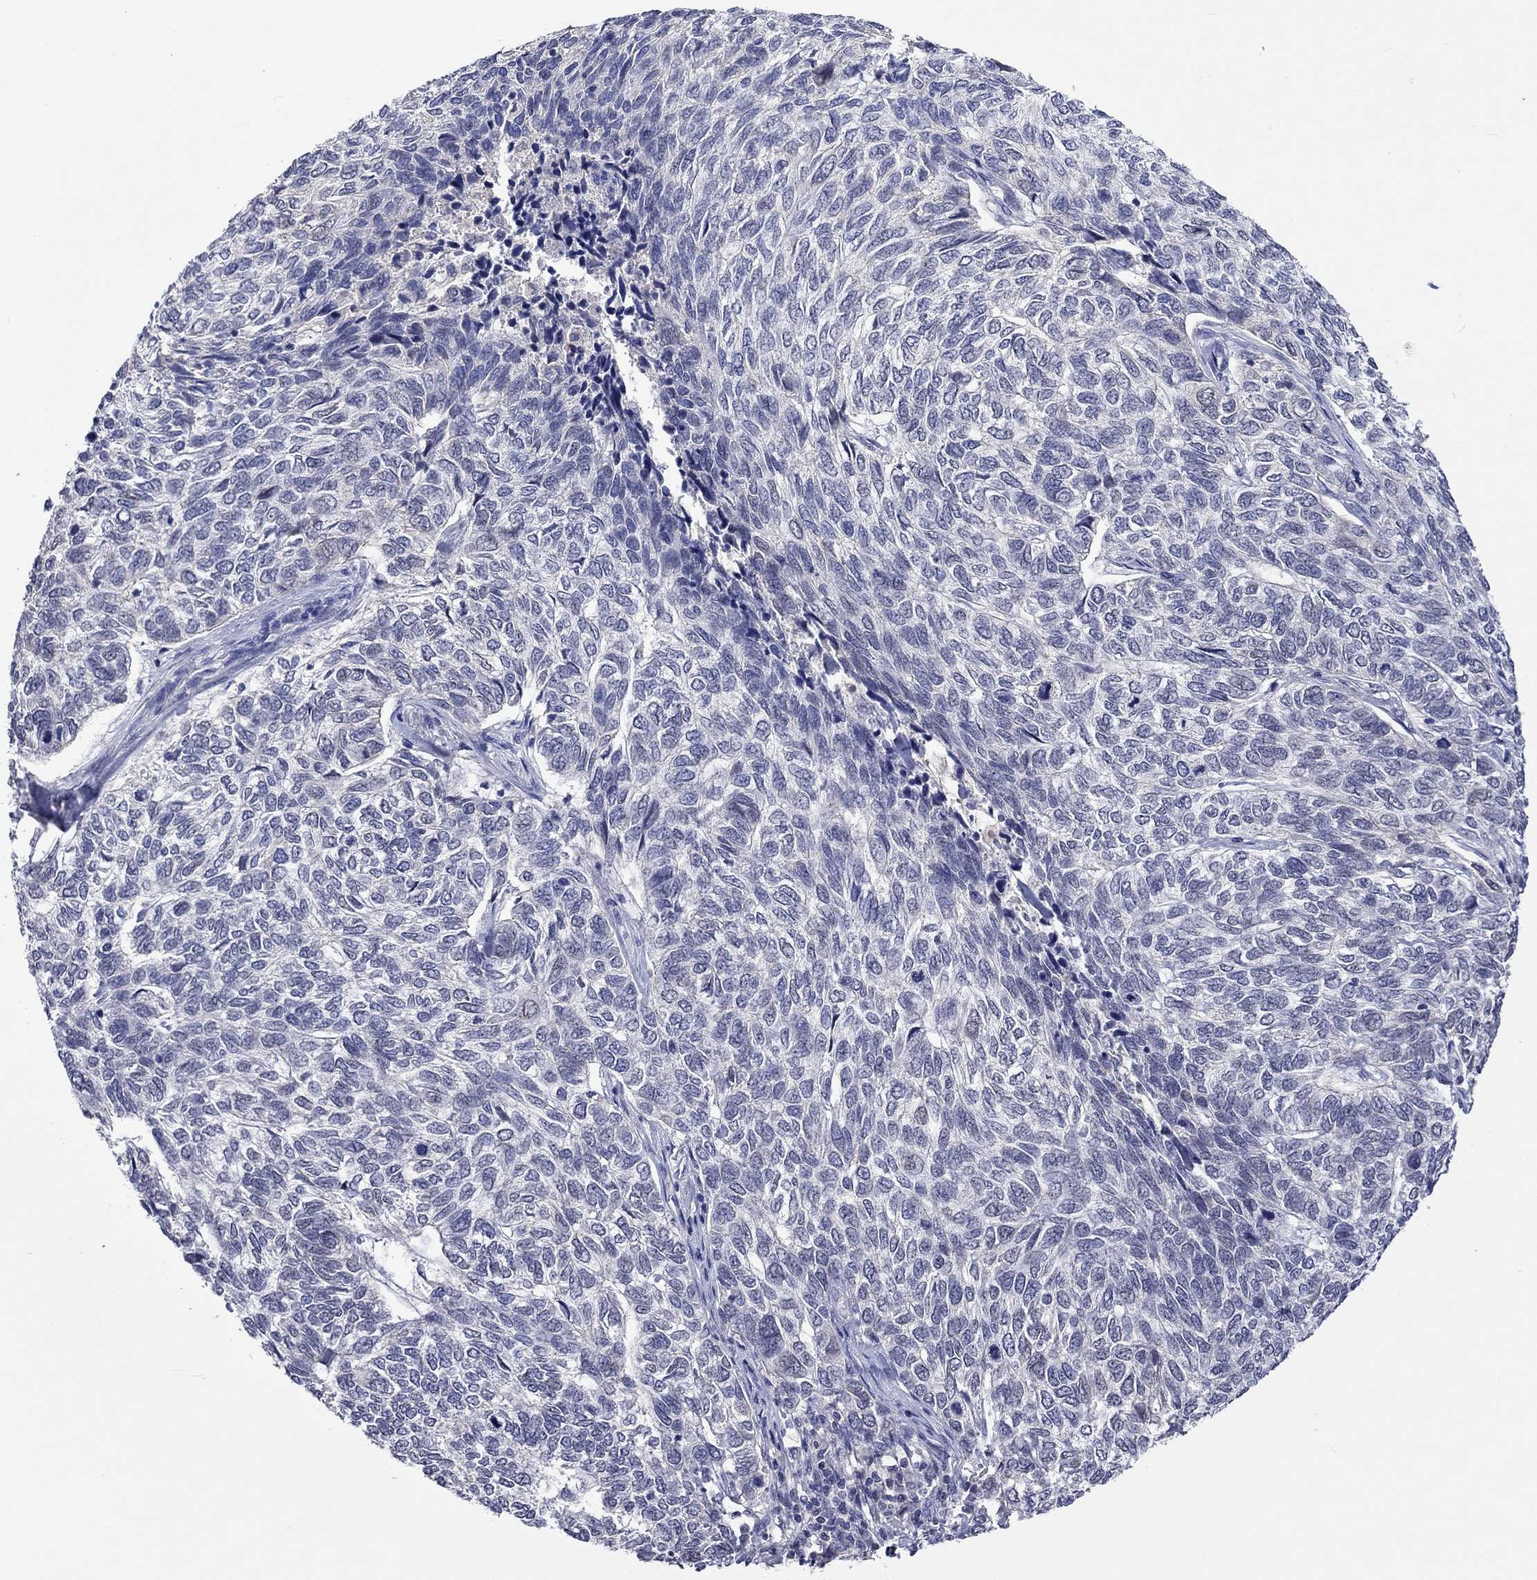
{"staining": {"intensity": "negative", "quantity": "none", "location": "none"}, "tissue": "skin cancer", "cell_type": "Tumor cells", "image_type": "cancer", "snomed": [{"axis": "morphology", "description": "Basal cell carcinoma"}, {"axis": "topography", "description": "Skin"}], "caption": "An immunohistochemistry micrograph of skin basal cell carcinoma is shown. There is no staining in tumor cells of skin basal cell carcinoma.", "gene": "LRFN4", "patient": {"sex": "female", "age": 65}}